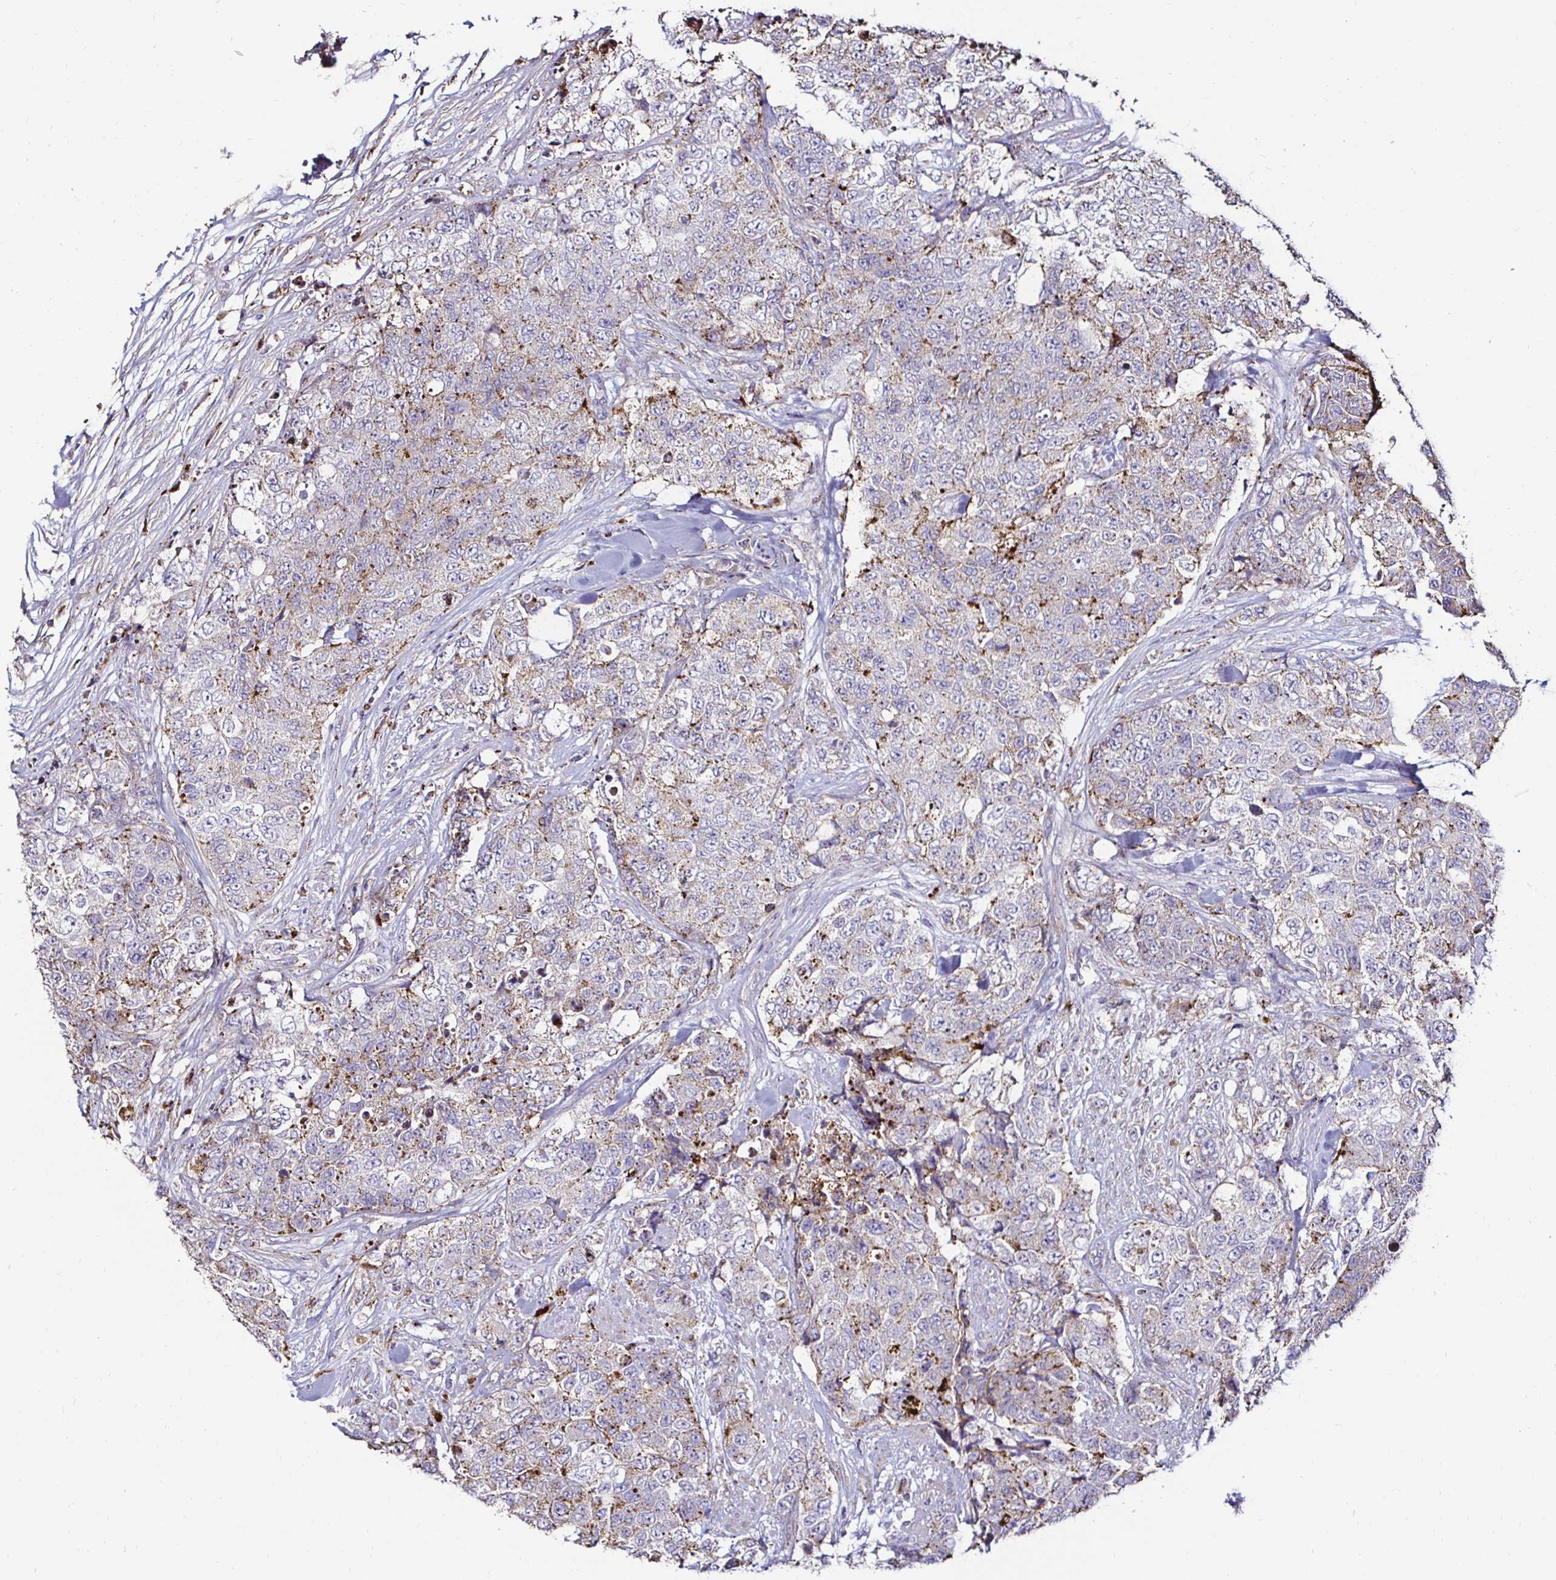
{"staining": {"intensity": "moderate", "quantity": "<25%", "location": "cytoplasmic/membranous"}, "tissue": "urothelial cancer", "cell_type": "Tumor cells", "image_type": "cancer", "snomed": [{"axis": "morphology", "description": "Urothelial carcinoma, High grade"}, {"axis": "topography", "description": "Urinary bladder"}], "caption": "A low amount of moderate cytoplasmic/membranous expression is present in about <25% of tumor cells in urothelial cancer tissue.", "gene": "GALNS", "patient": {"sex": "female", "age": 78}}